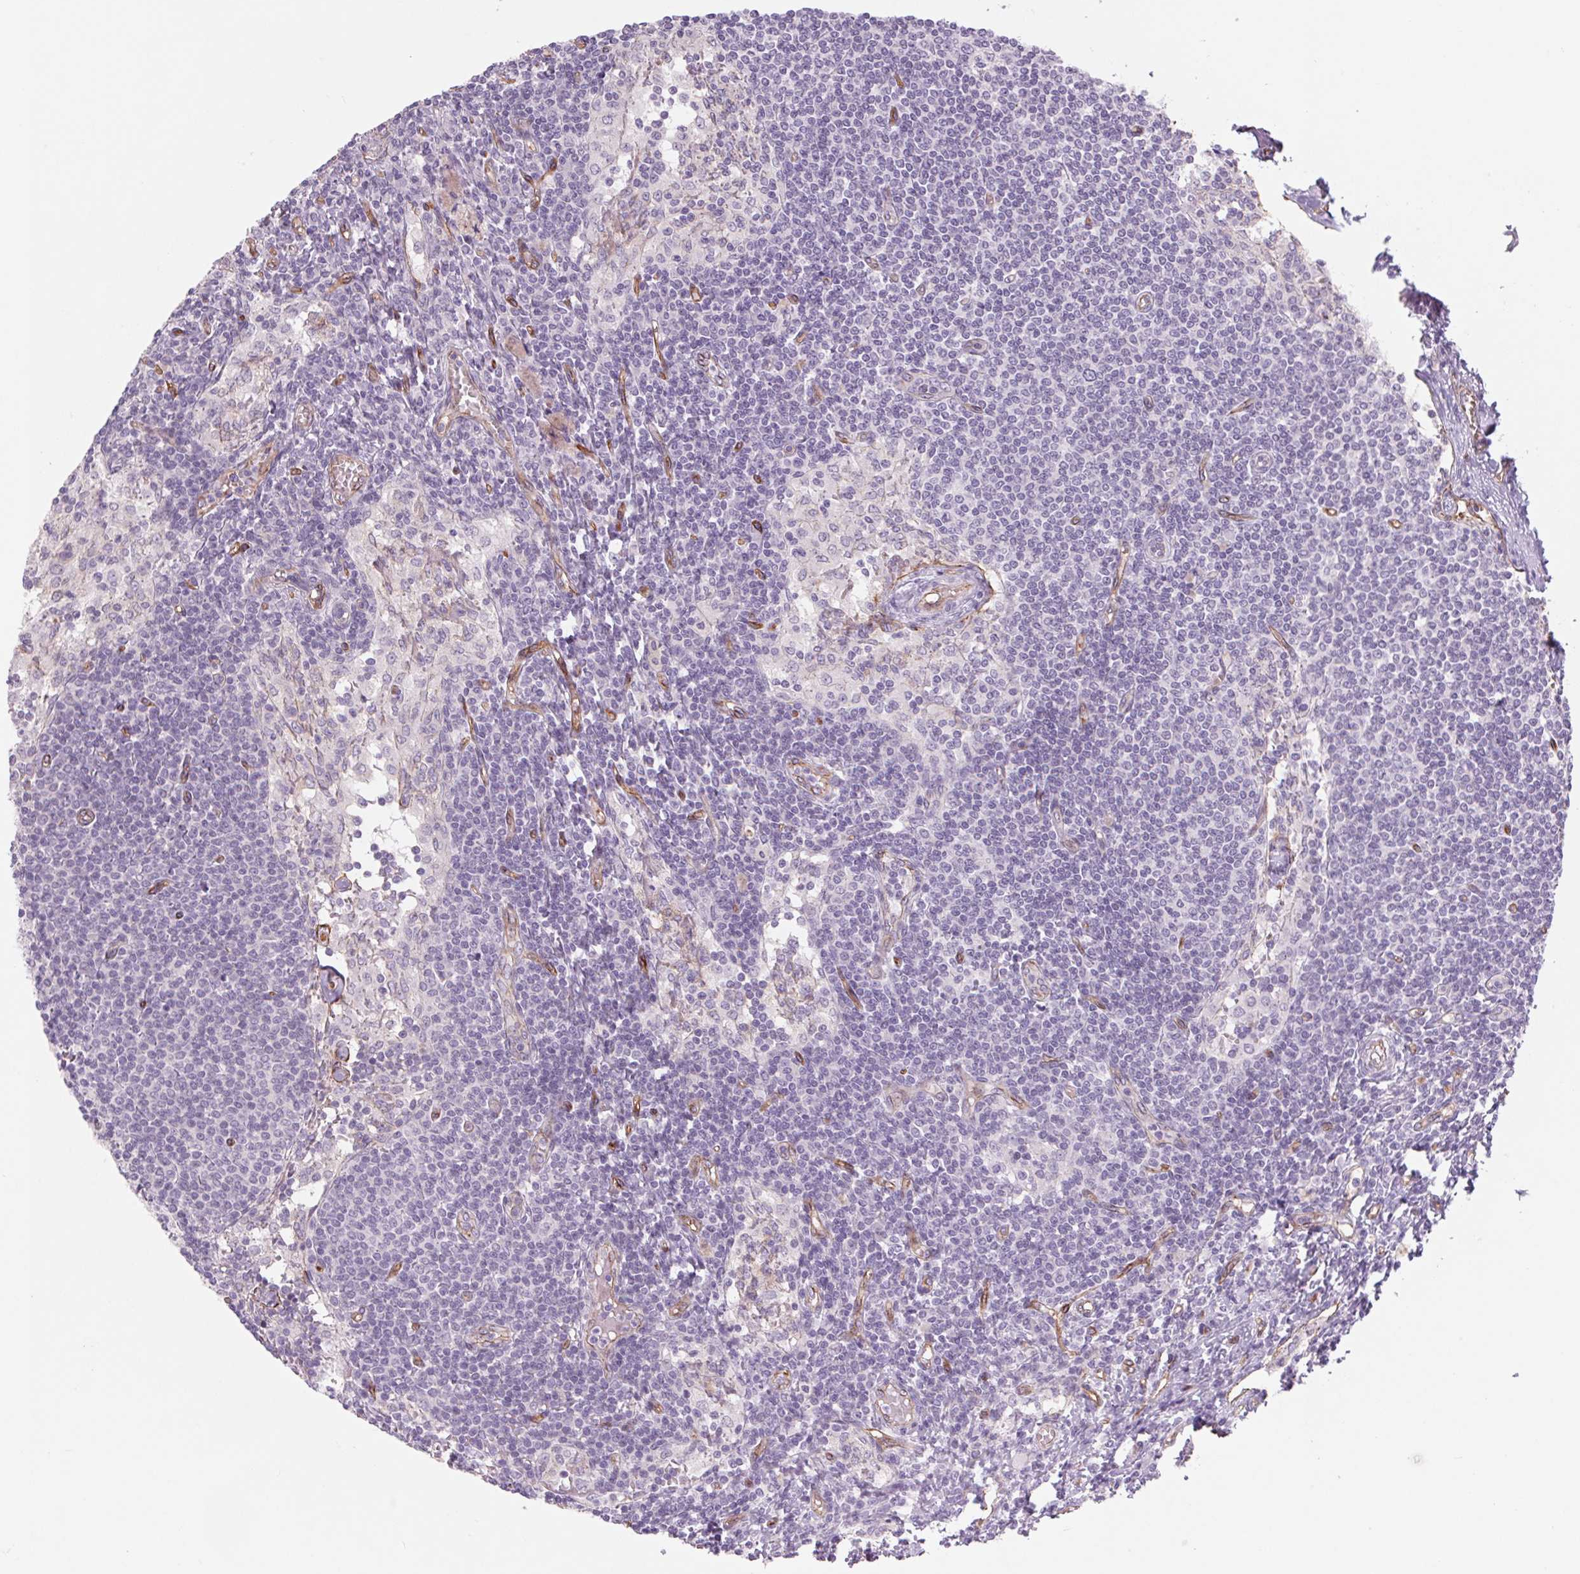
{"staining": {"intensity": "moderate", "quantity": "<25%", "location": "cytoplasmic/membranous"}, "tissue": "lymph node", "cell_type": "Germinal center cells", "image_type": "normal", "snomed": [{"axis": "morphology", "description": "Normal tissue, NOS"}, {"axis": "topography", "description": "Lymph node"}], "caption": "Germinal center cells reveal low levels of moderate cytoplasmic/membranous positivity in about <25% of cells in normal lymph node.", "gene": "MS4A13", "patient": {"sex": "female", "age": 69}}